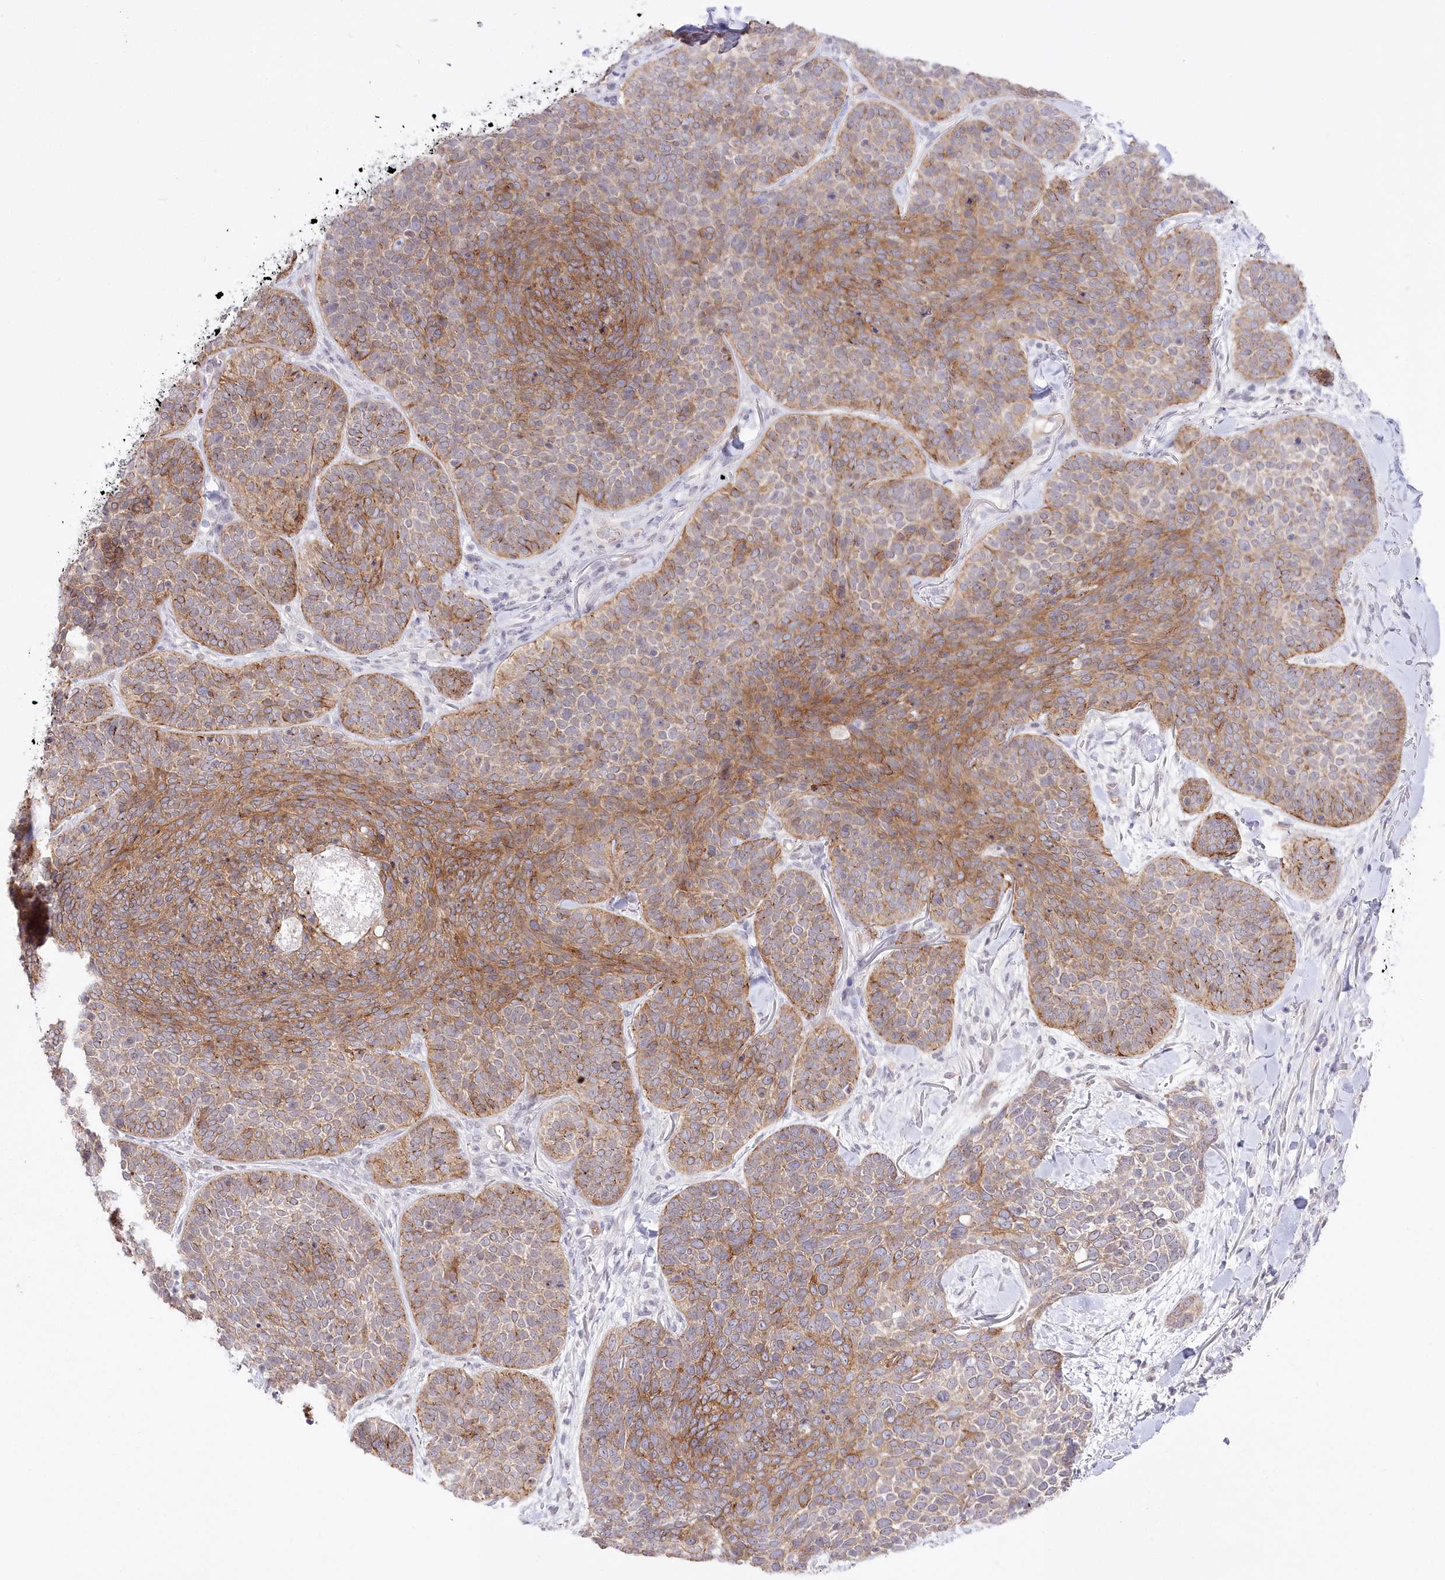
{"staining": {"intensity": "moderate", "quantity": ">75%", "location": "cytoplasmic/membranous"}, "tissue": "skin cancer", "cell_type": "Tumor cells", "image_type": "cancer", "snomed": [{"axis": "morphology", "description": "Basal cell carcinoma"}, {"axis": "topography", "description": "Skin"}], "caption": "Immunohistochemical staining of skin cancer exhibits medium levels of moderate cytoplasmic/membranous protein staining in approximately >75% of tumor cells.", "gene": "SLC39A10", "patient": {"sex": "male", "age": 85}}